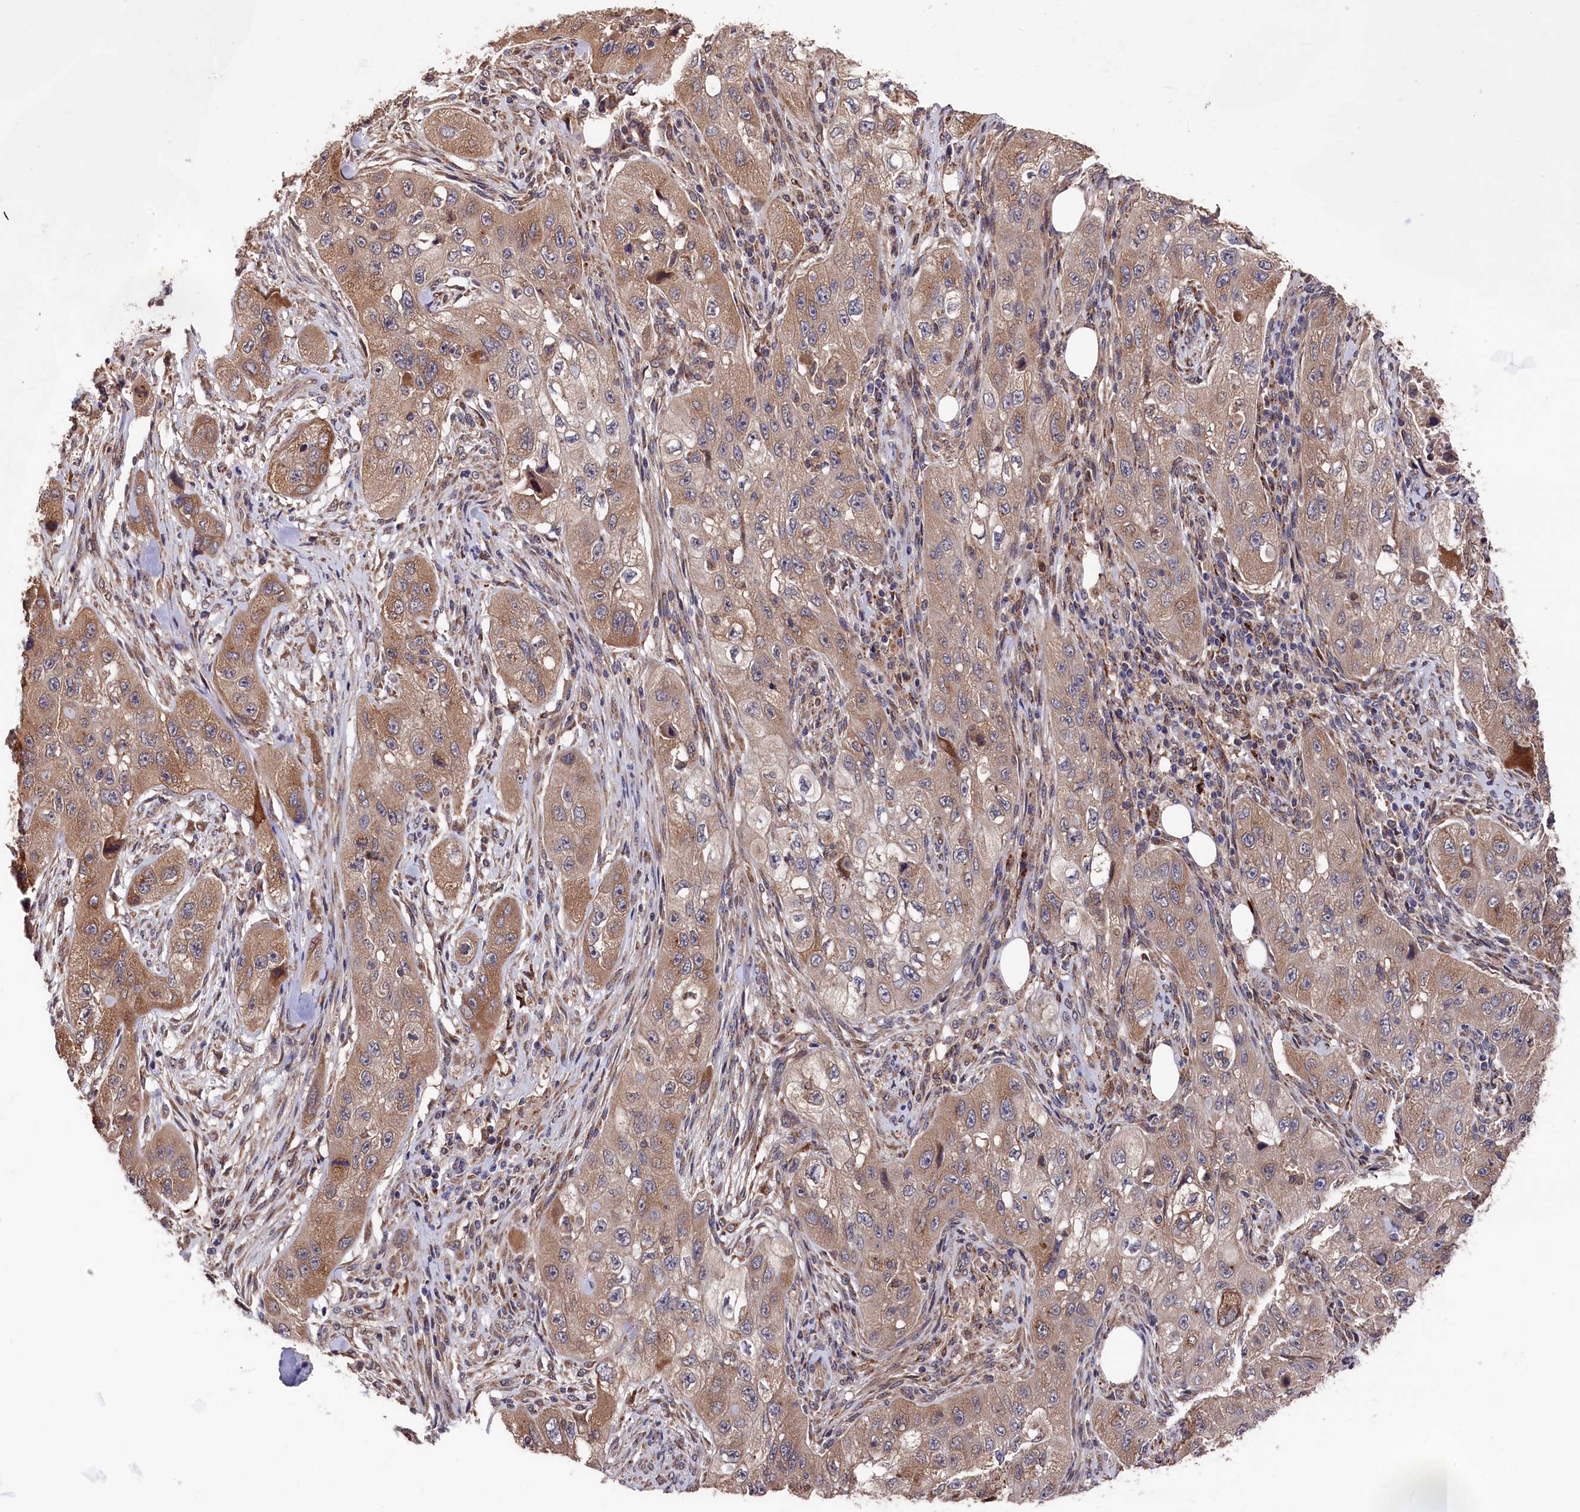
{"staining": {"intensity": "moderate", "quantity": ">75%", "location": "cytoplasmic/membranous"}, "tissue": "skin cancer", "cell_type": "Tumor cells", "image_type": "cancer", "snomed": [{"axis": "morphology", "description": "Squamous cell carcinoma, NOS"}, {"axis": "topography", "description": "Skin"}, {"axis": "topography", "description": "Subcutis"}], "caption": "IHC image of squamous cell carcinoma (skin) stained for a protein (brown), which exhibits medium levels of moderate cytoplasmic/membranous expression in about >75% of tumor cells.", "gene": "SLC12A4", "patient": {"sex": "male", "age": 73}}